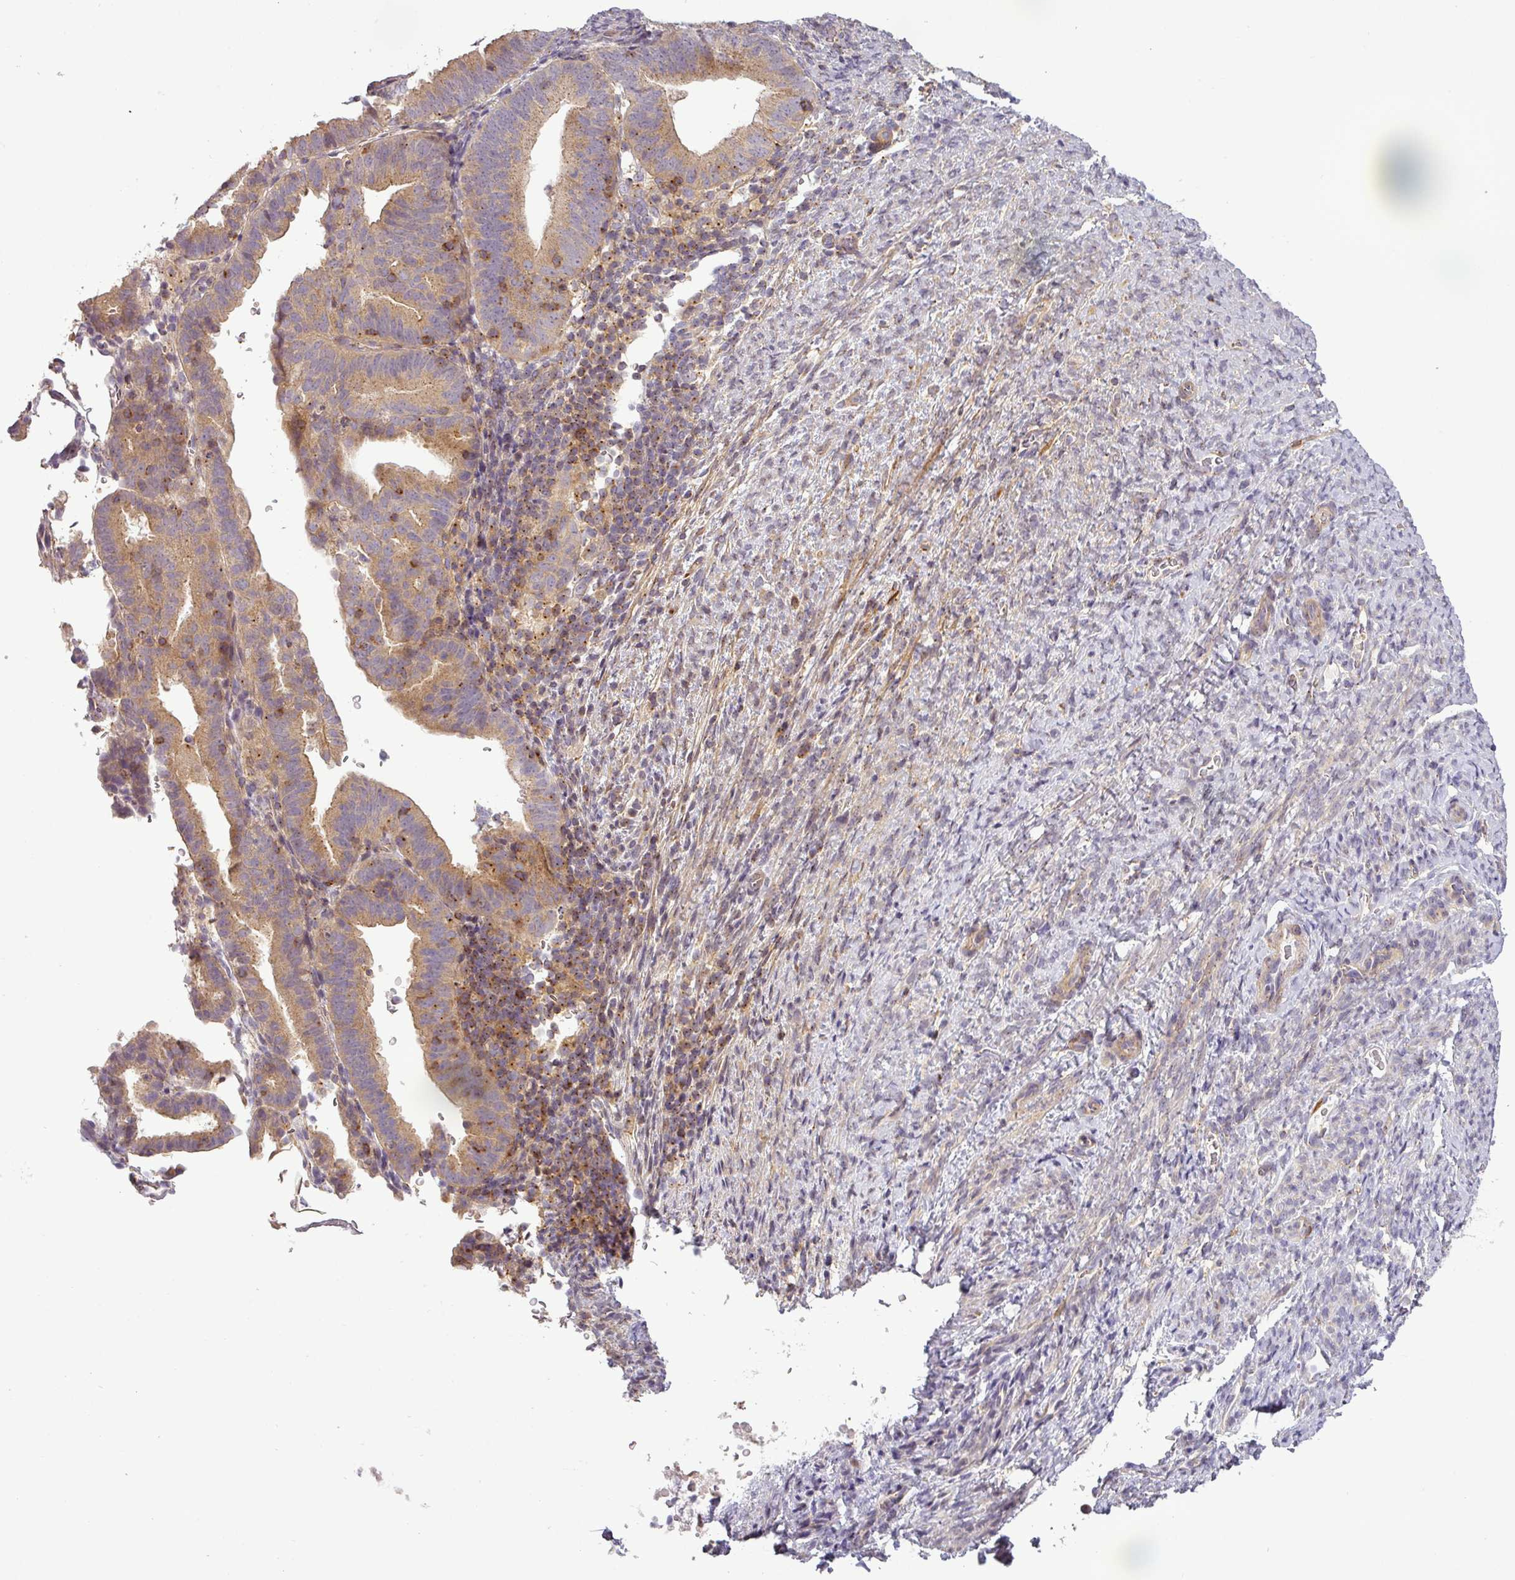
{"staining": {"intensity": "moderate", "quantity": "<25%", "location": "cytoplasmic/membranous"}, "tissue": "endometrial cancer", "cell_type": "Tumor cells", "image_type": "cancer", "snomed": [{"axis": "morphology", "description": "Adenocarcinoma, NOS"}, {"axis": "topography", "description": "Endometrium"}], "caption": "A brown stain shows moderate cytoplasmic/membranous staining of a protein in adenocarcinoma (endometrial) tumor cells.", "gene": "NIN", "patient": {"sex": "female", "age": 70}}